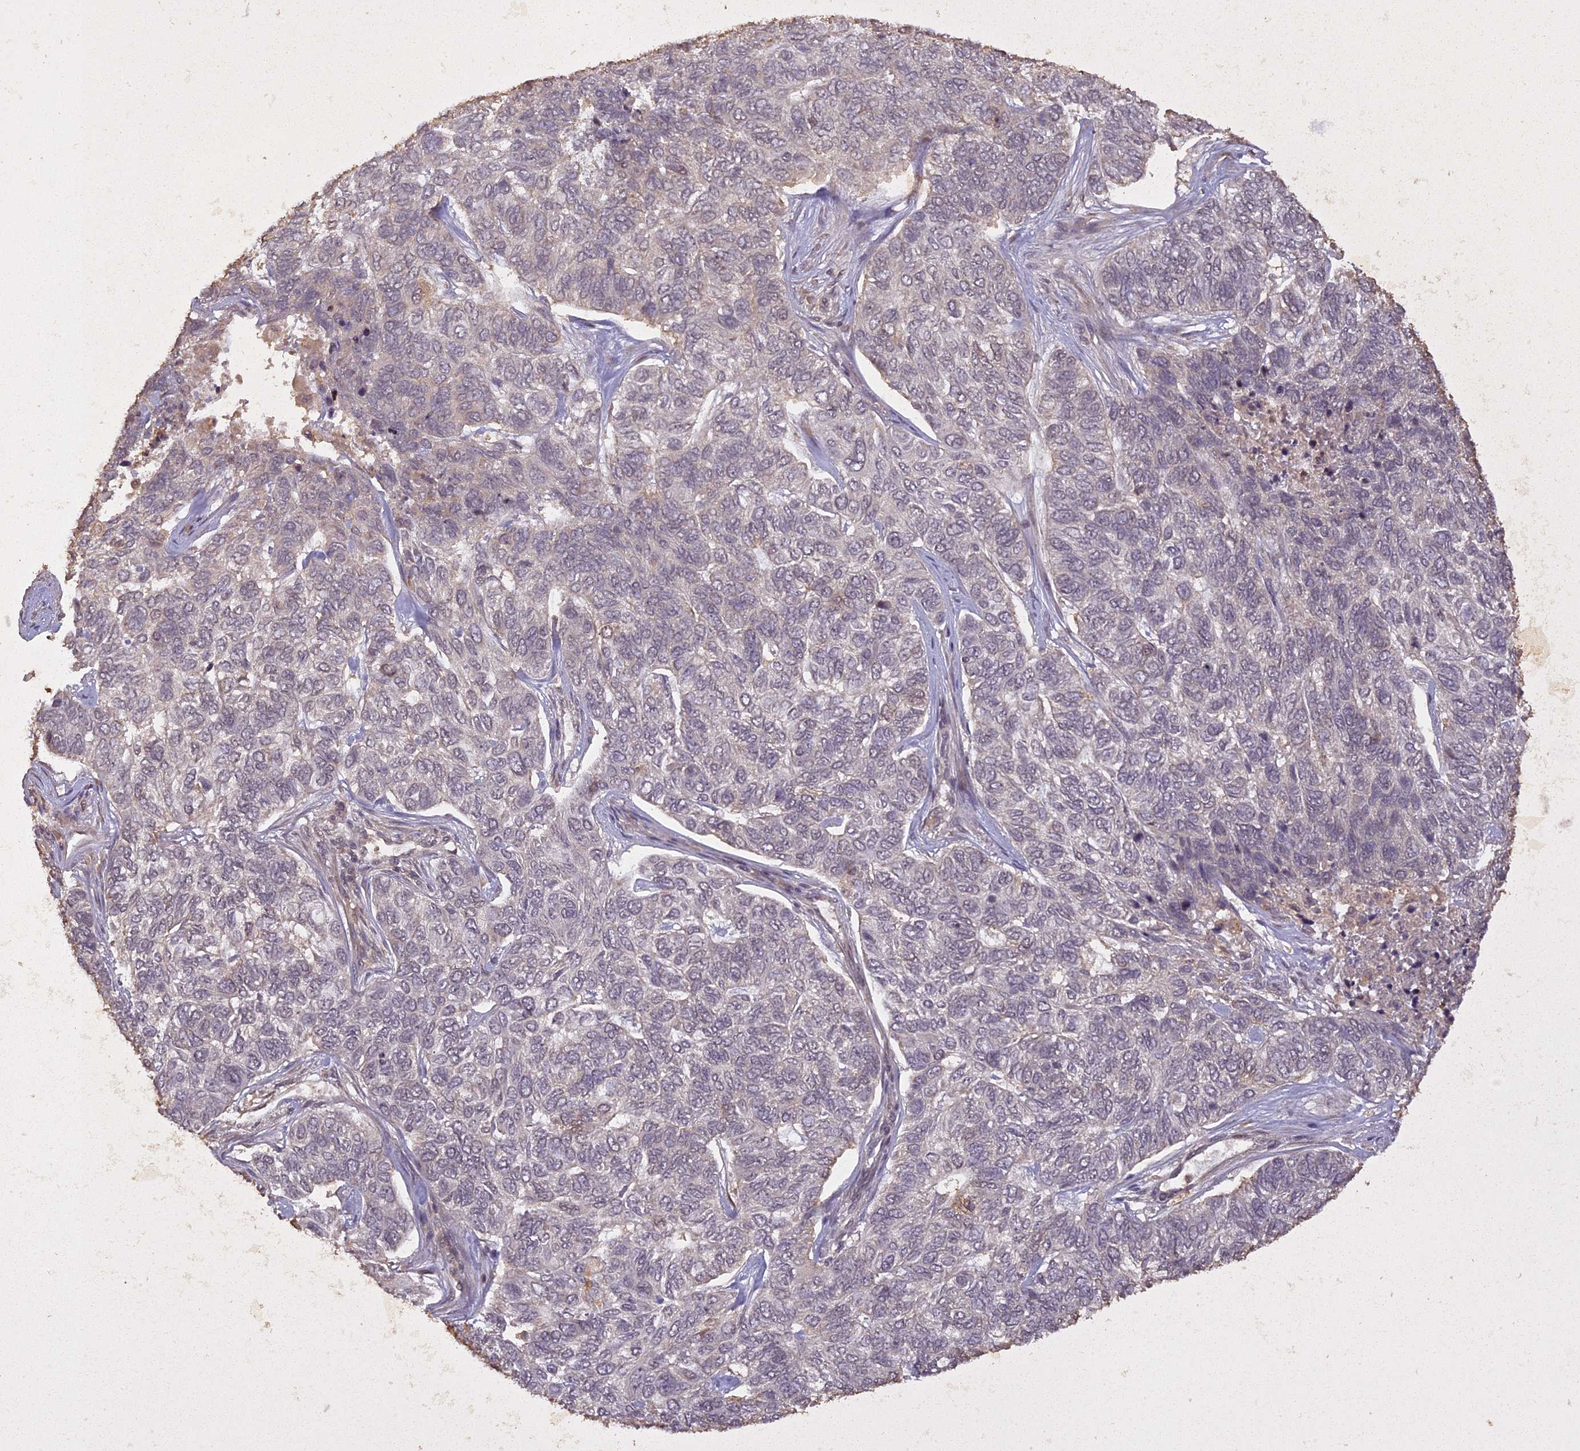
{"staining": {"intensity": "negative", "quantity": "none", "location": "none"}, "tissue": "skin cancer", "cell_type": "Tumor cells", "image_type": "cancer", "snomed": [{"axis": "morphology", "description": "Basal cell carcinoma"}, {"axis": "topography", "description": "Skin"}], "caption": "DAB (3,3'-diaminobenzidine) immunohistochemical staining of human skin basal cell carcinoma demonstrates no significant positivity in tumor cells.", "gene": "LIN37", "patient": {"sex": "female", "age": 65}}